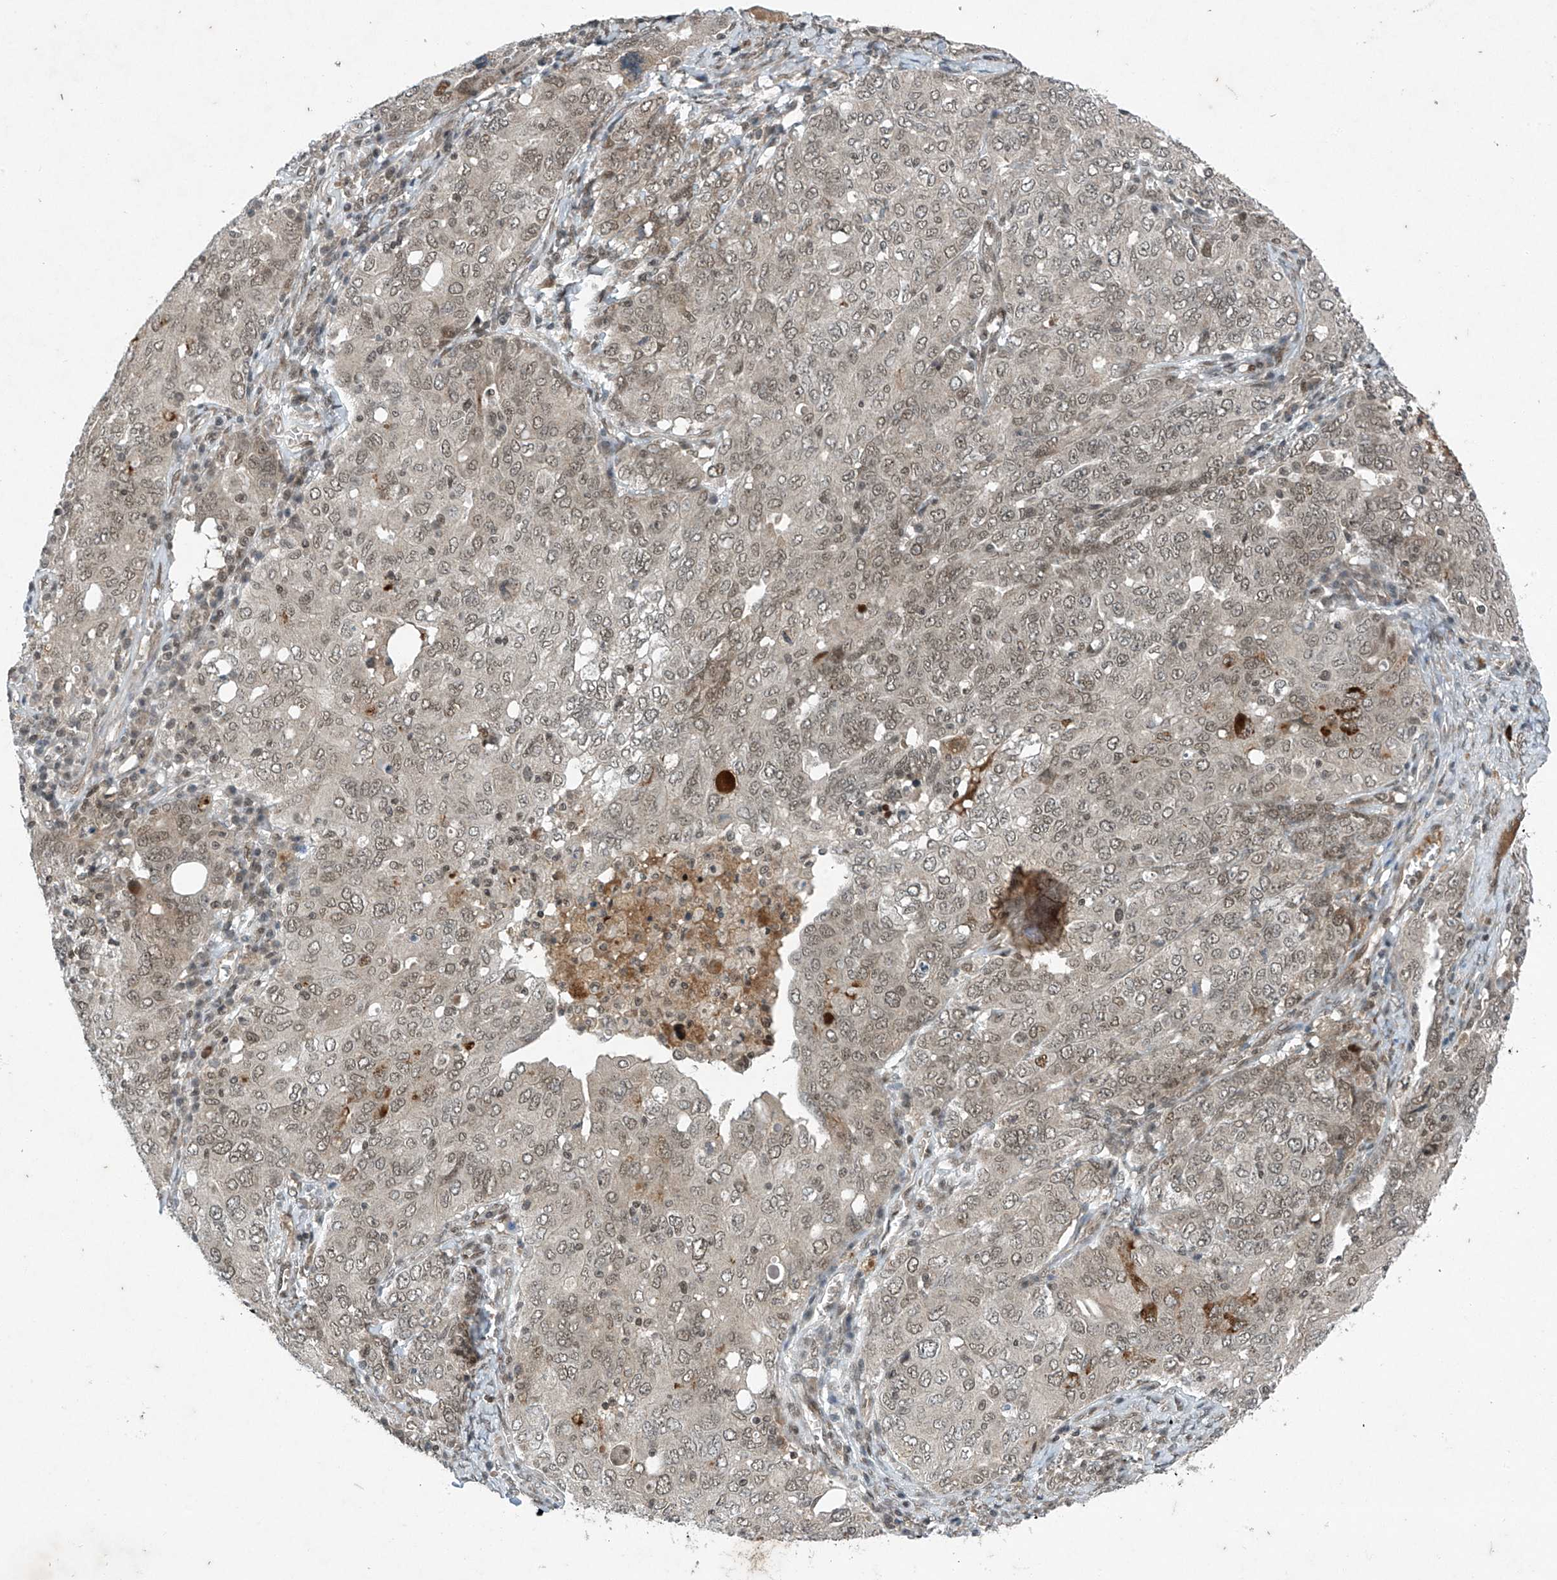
{"staining": {"intensity": "weak", "quantity": ">75%", "location": "nuclear"}, "tissue": "ovarian cancer", "cell_type": "Tumor cells", "image_type": "cancer", "snomed": [{"axis": "morphology", "description": "Carcinoma, endometroid"}, {"axis": "topography", "description": "Ovary"}], "caption": "Immunohistochemical staining of ovarian endometroid carcinoma exhibits low levels of weak nuclear protein expression in about >75% of tumor cells. Nuclei are stained in blue.", "gene": "TAF8", "patient": {"sex": "female", "age": 62}}